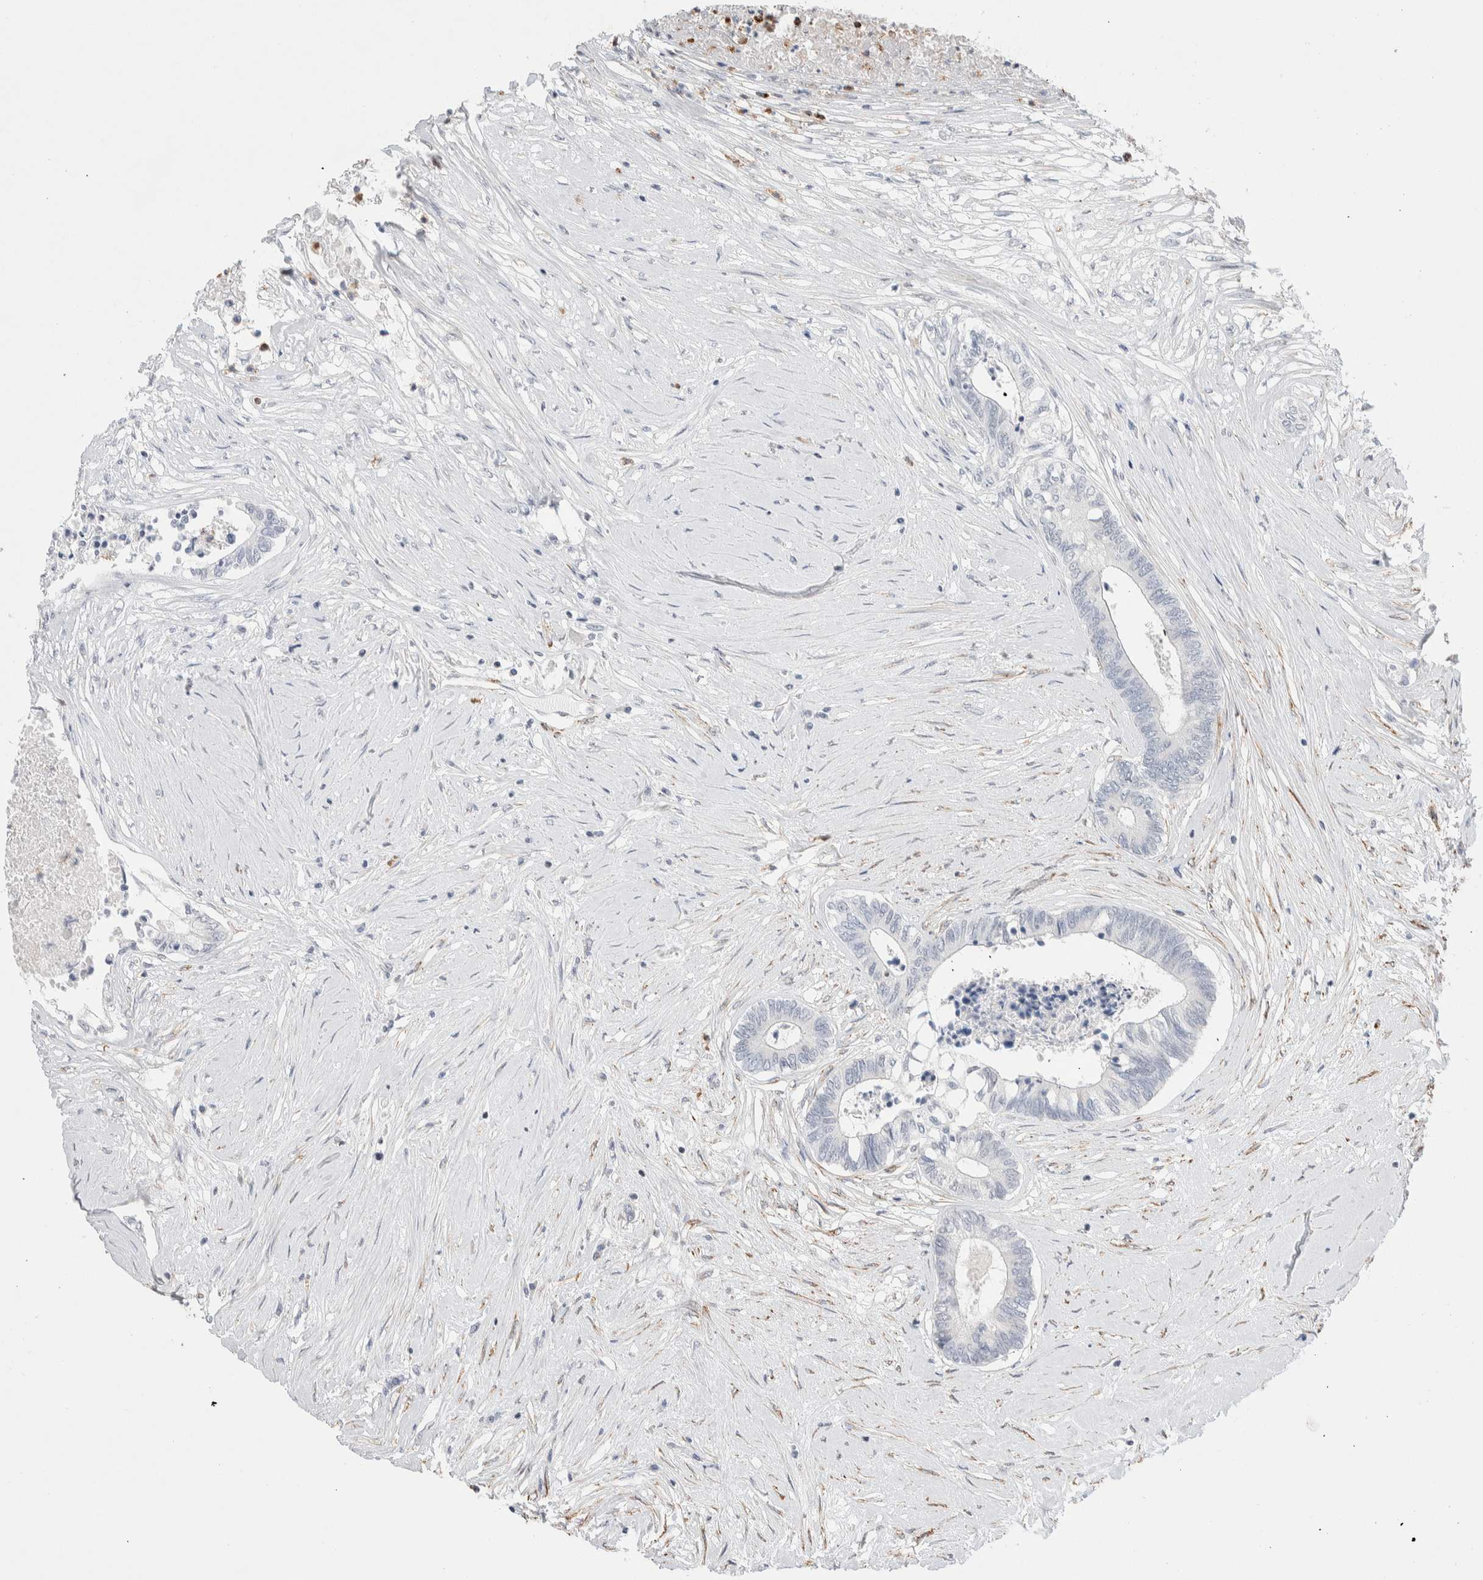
{"staining": {"intensity": "negative", "quantity": "none", "location": "none"}, "tissue": "colorectal cancer", "cell_type": "Tumor cells", "image_type": "cancer", "snomed": [{"axis": "morphology", "description": "Adenocarcinoma, NOS"}, {"axis": "topography", "description": "Rectum"}], "caption": "Colorectal cancer (adenocarcinoma) stained for a protein using immunohistochemistry shows no positivity tumor cells.", "gene": "SEPTIN4", "patient": {"sex": "male", "age": 63}}